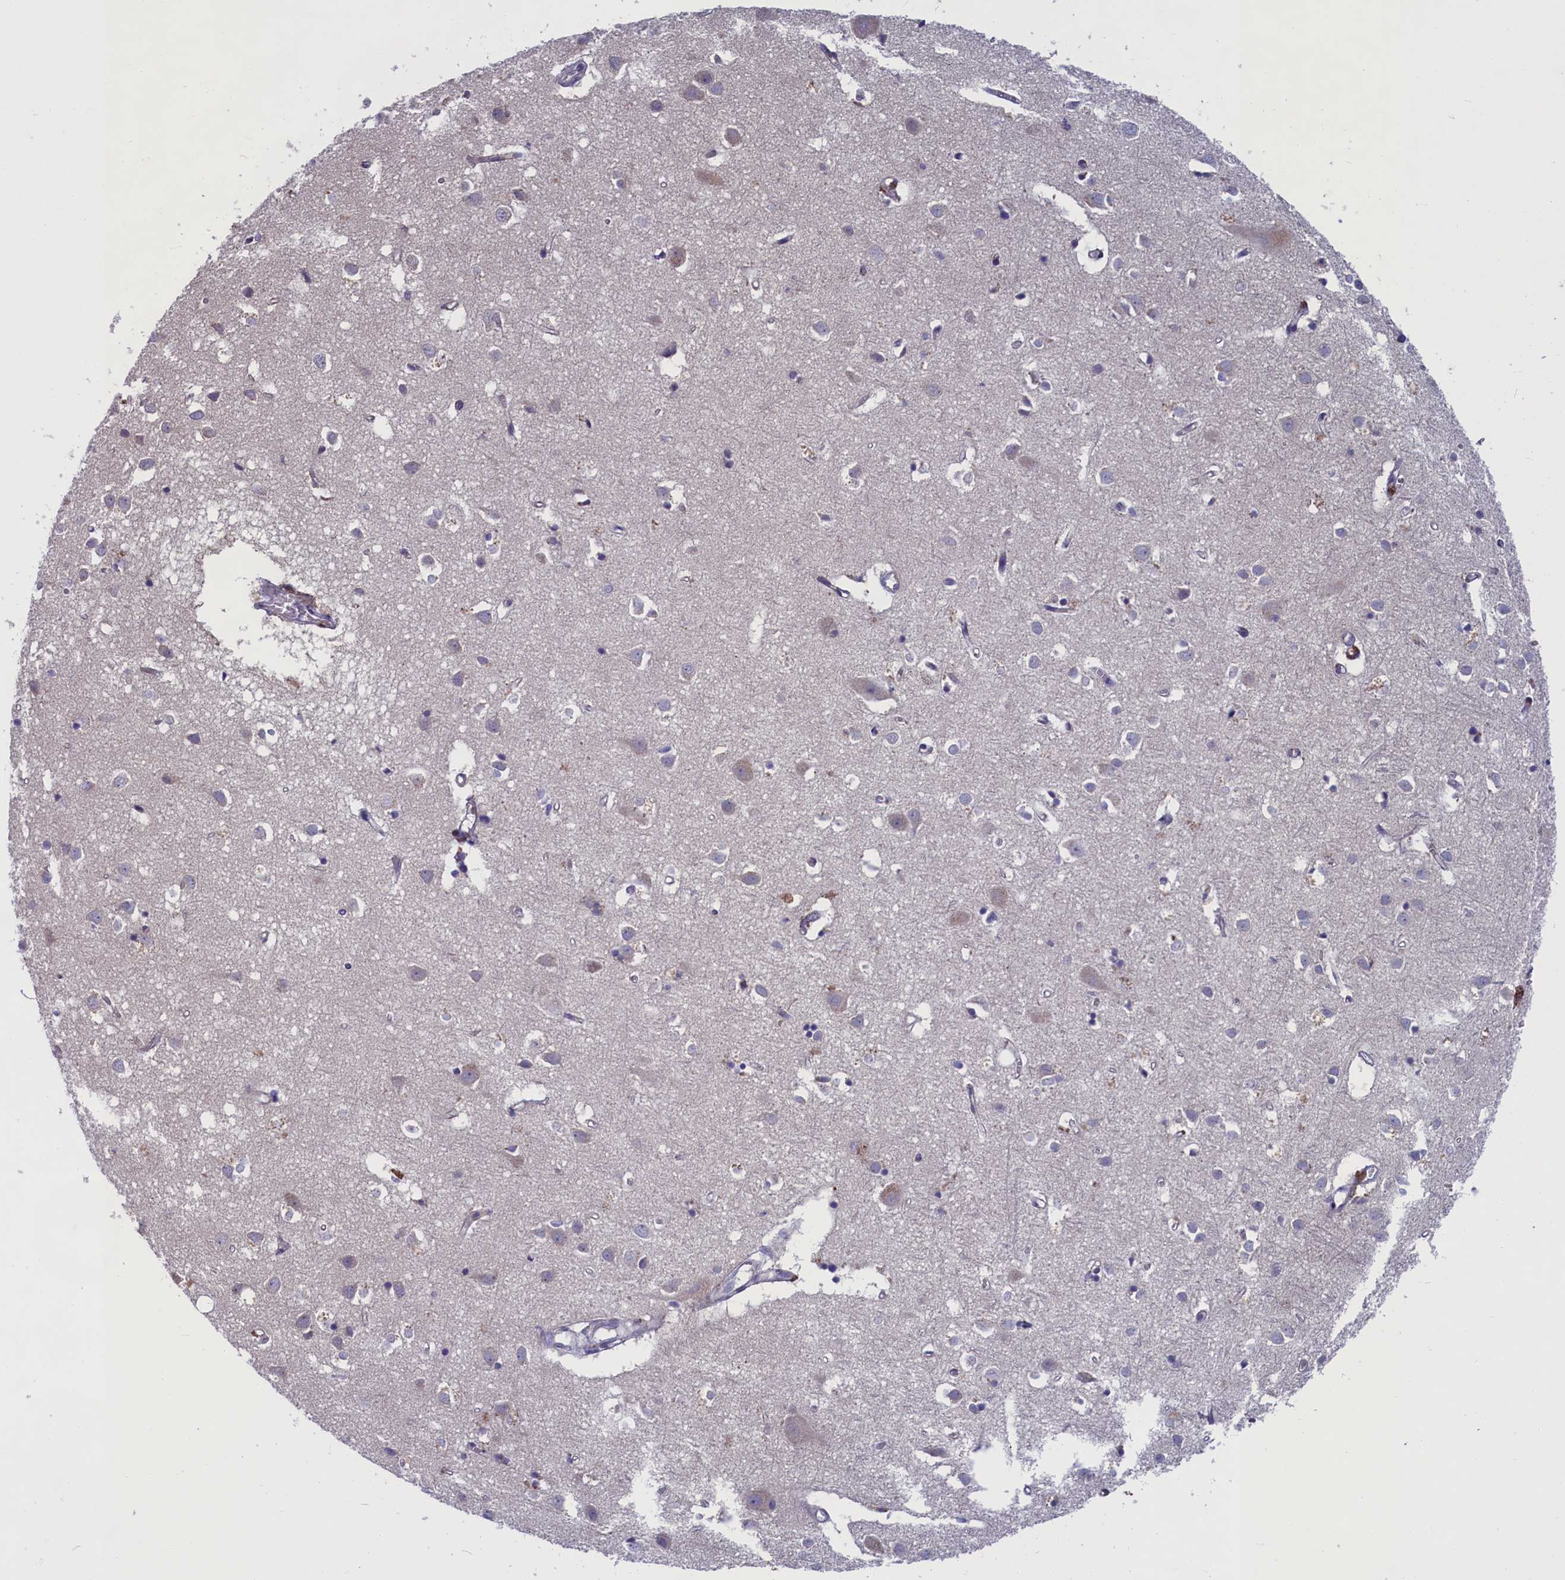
{"staining": {"intensity": "negative", "quantity": "none", "location": "none"}, "tissue": "cerebral cortex", "cell_type": "Endothelial cells", "image_type": "normal", "snomed": [{"axis": "morphology", "description": "Normal tissue, NOS"}, {"axis": "topography", "description": "Cerebral cortex"}], "caption": "This is a histopathology image of immunohistochemistry staining of normal cerebral cortex, which shows no staining in endothelial cells.", "gene": "LIG1", "patient": {"sex": "female", "age": 64}}